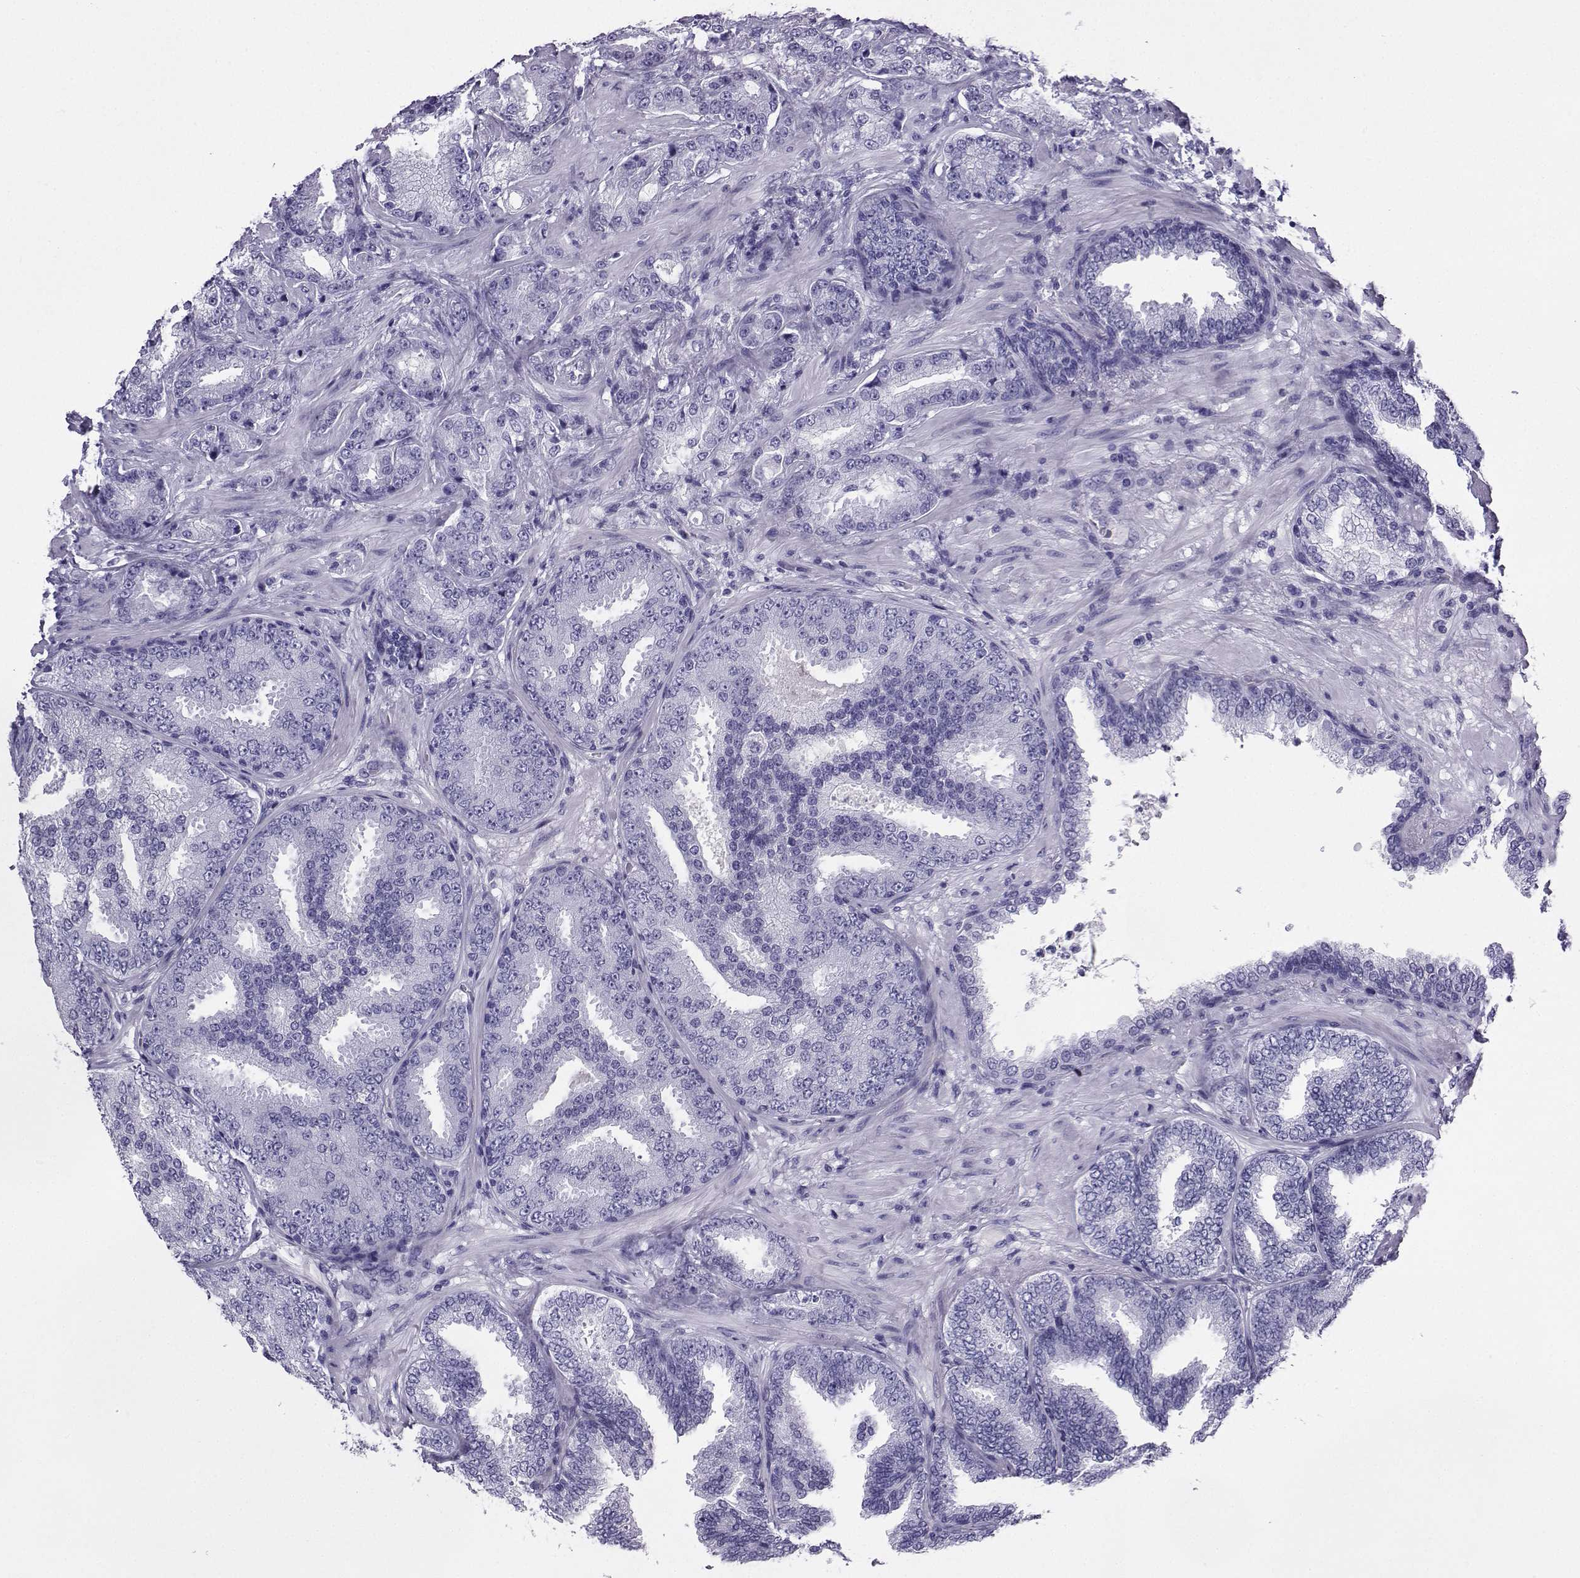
{"staining": {"intensity": "negative", "quantity": "none", "location": "none"}, "tissue": "prostate cancer", "cell_type": "Tumor cells", "image_type": "cancer", "snomed": [{"axis": "morphology", "description": "Adenocarcinoma, Low grade"}, {"axis": "topography", "description": "Prostate"}], "caption": "This image is of prostate cancer (adenocarcinoma (low-grade)) stained with immunohistochemistry (IHC) to label a protein in brown with the nuclei are counter-stained blue. There is no positivity in tumor cells. (DAB immunohistochemistry (IHC) visualized using brightfield microscopy, high magnification).", "gene": "CD109", "patient": {"sex": "male", "age": 68}}